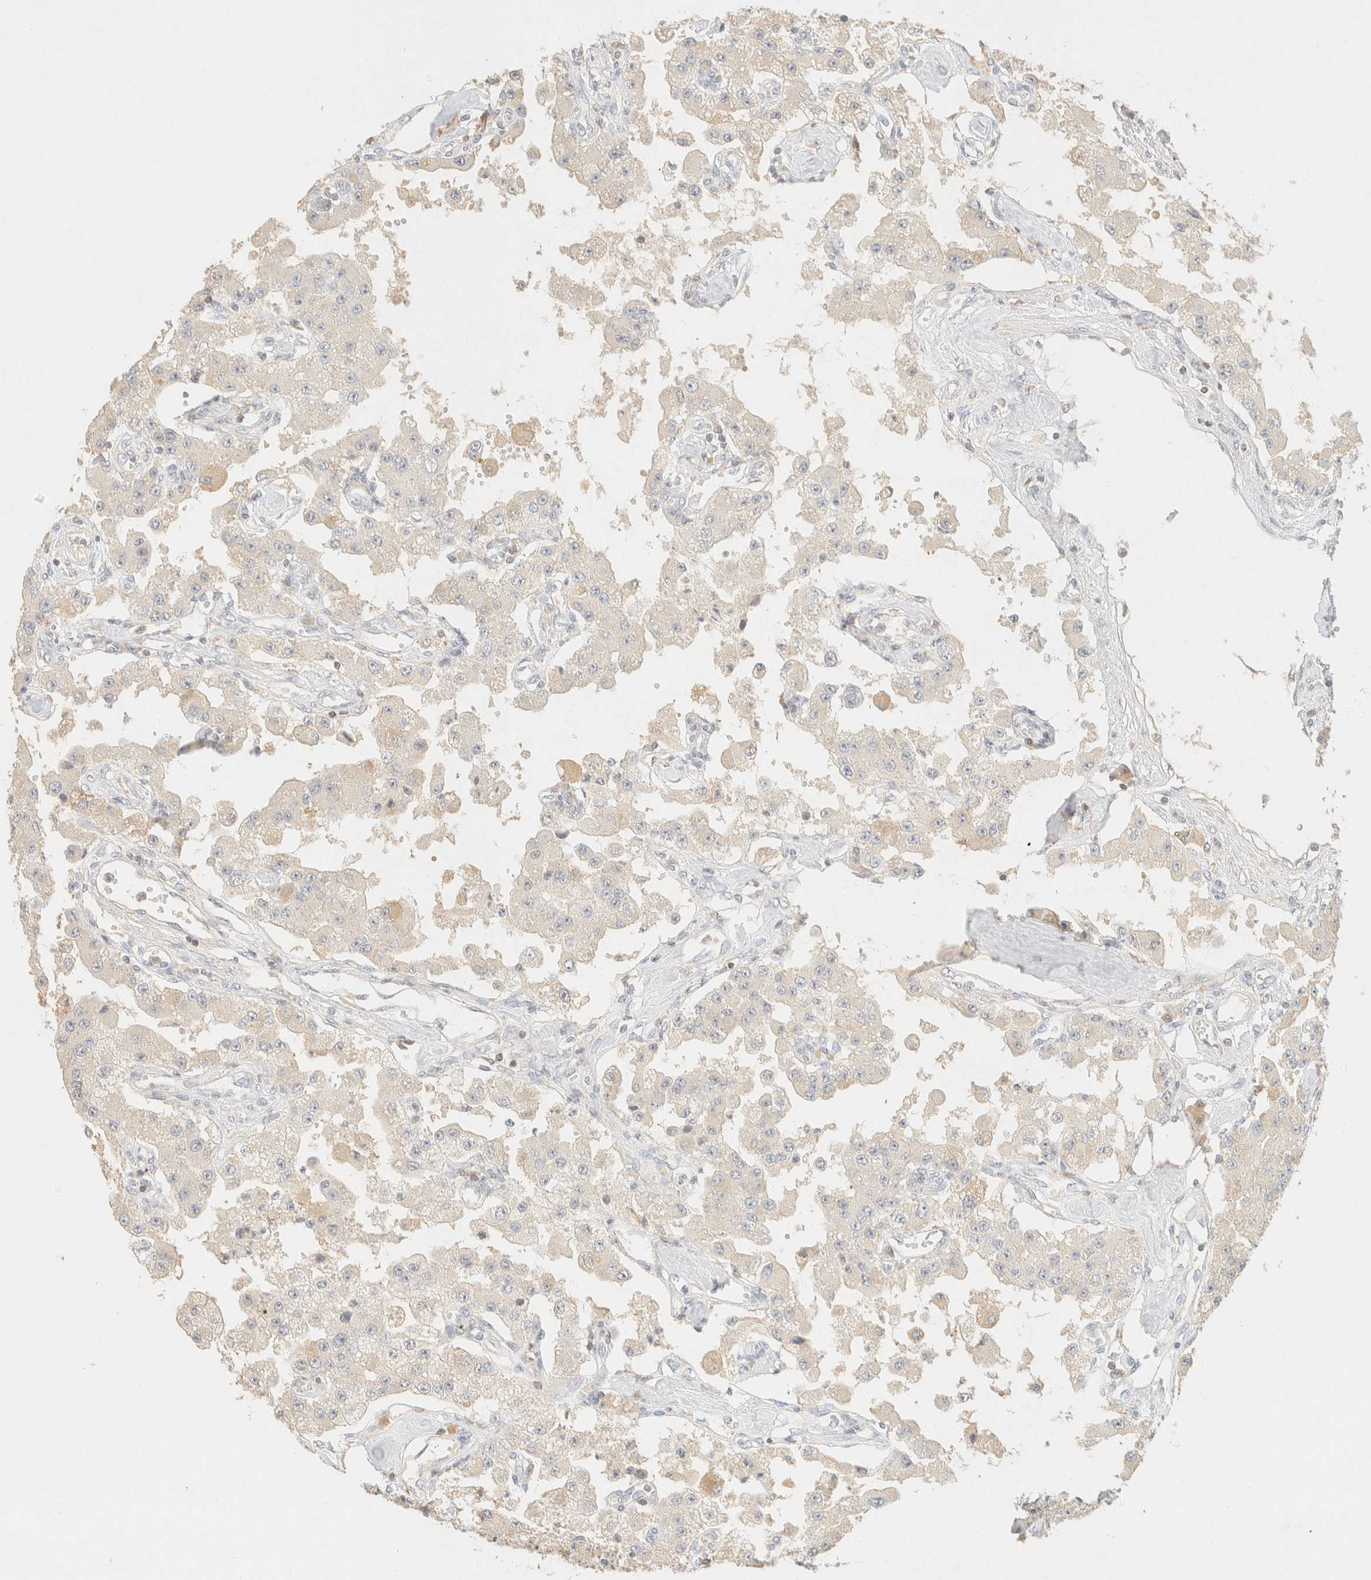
{"staining": {"intensity": "negative", "quantity": "none", "location": "none"}, "tissue": "carcinoid", "cell_type": "Tumor cells", "image_type": "cancer", "snomed": [{"axis": "morphology", "description": "Carcinoid, malignant, NOS"}, {"axis": "topography", "description": "Pancreas"}], "caption": "The photomicrograph exhibits no significant positivity in tumor cells of malignant carcinoid. The staining was performed using DAB (3,3'-diaminobenzidine) to visualize the protein expression in brown, while the nuclei were stained in blue with hematoxylin (Magnification: 20x).", "gene": "TIMD4", "patient": {"sex": "male", "age": 41}}